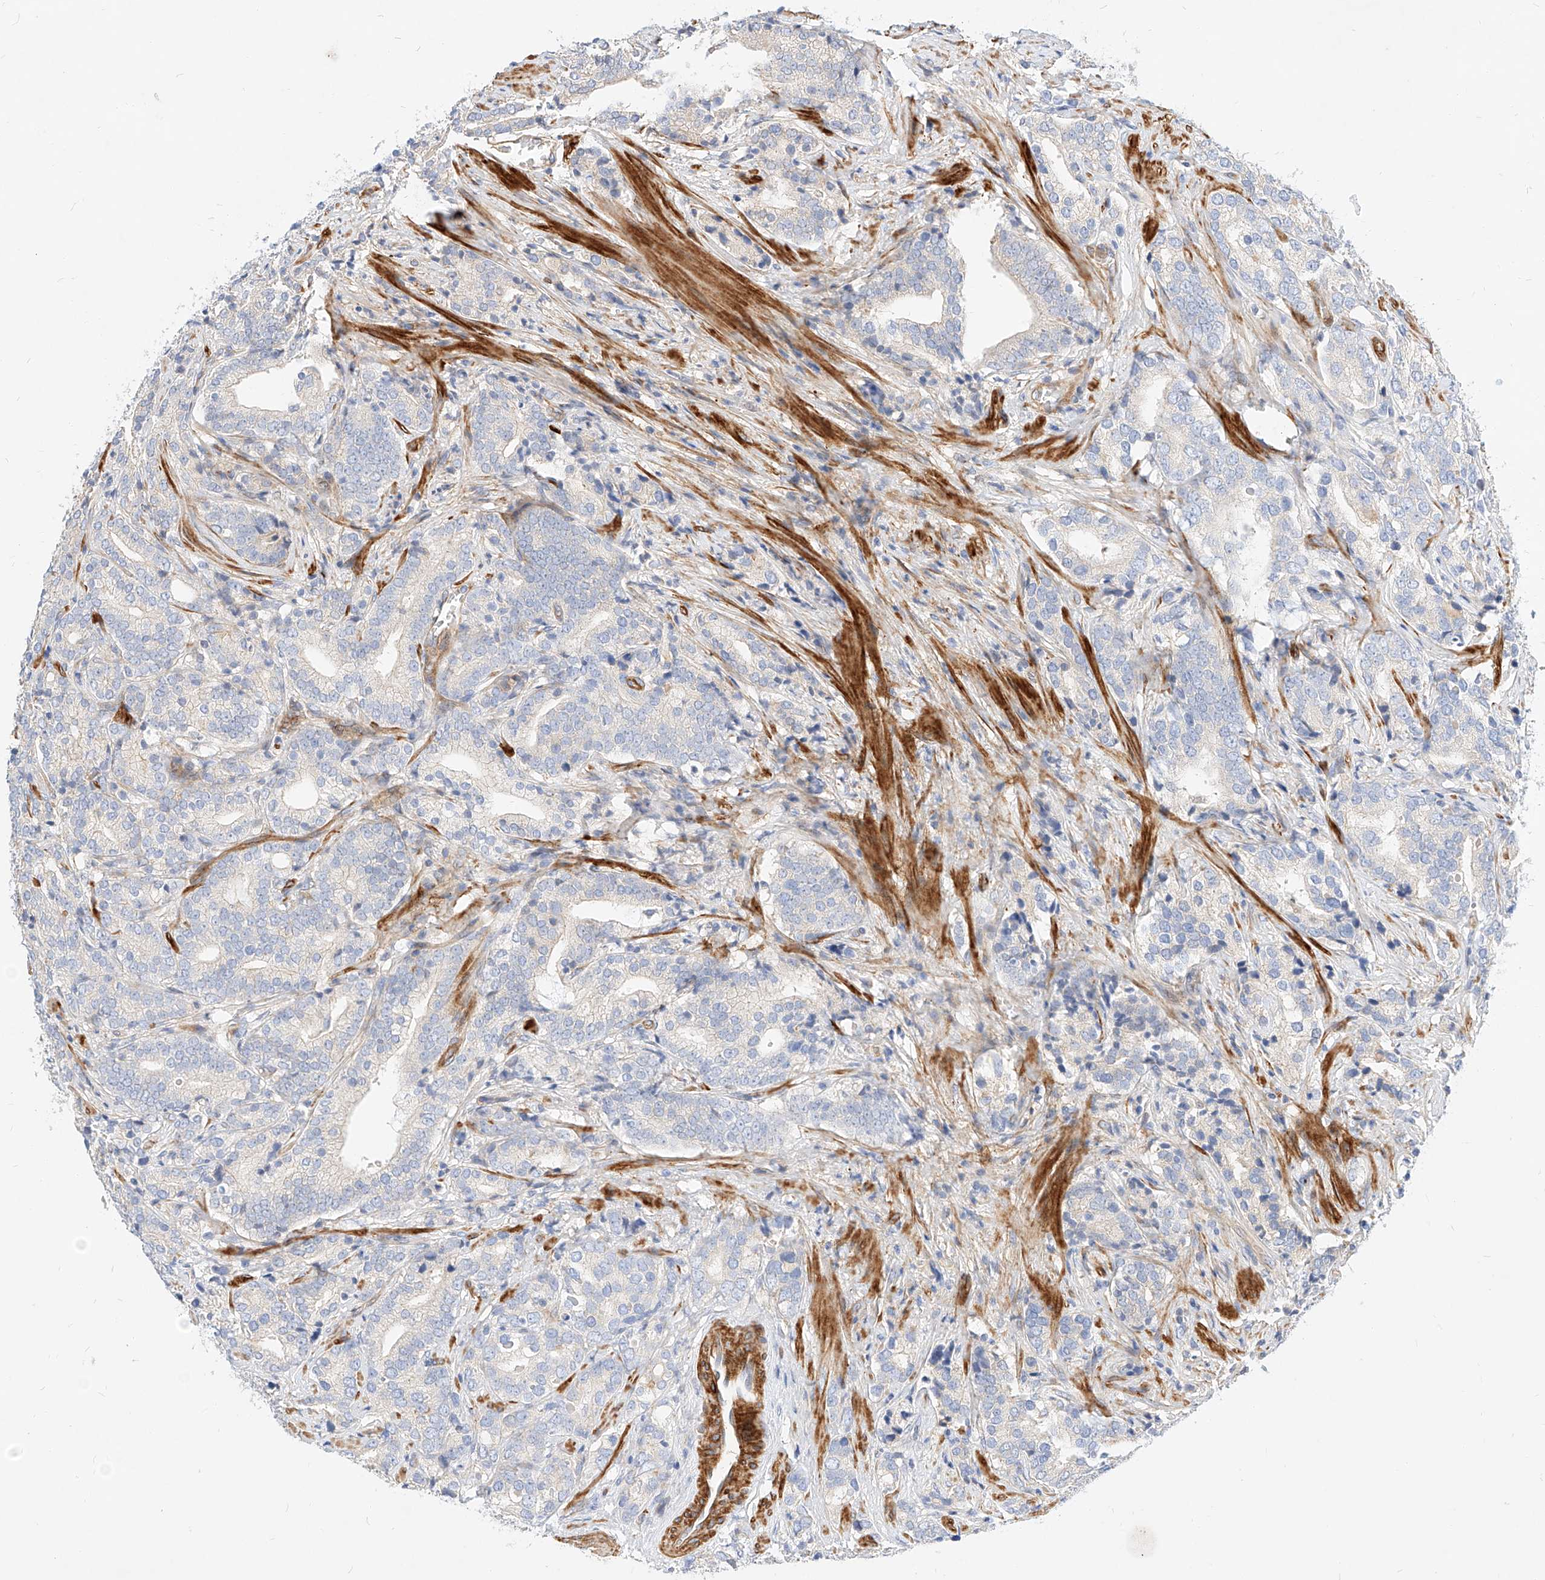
{"staining": {"intensity": "negative", "quantity": "none", "location": "none"}, "tissue": "prostate cancer", "cell_type": "Tumor cells", "image_type": "cancer", "snomed": [{"axis": "morphology", "description": "Adenocarcinoma, High grade"}, {"axis": "topography", "description": "Prostate"}], "caption": "DAB immunohistochemical staining of human prostate cancer (high-grade adenocarcinoma) exhibits no significant expression in tumor cells. (DAB IHC, high magnification).", "gene": "KCNH5", "patient": {"sex": "male", "age": 57}}